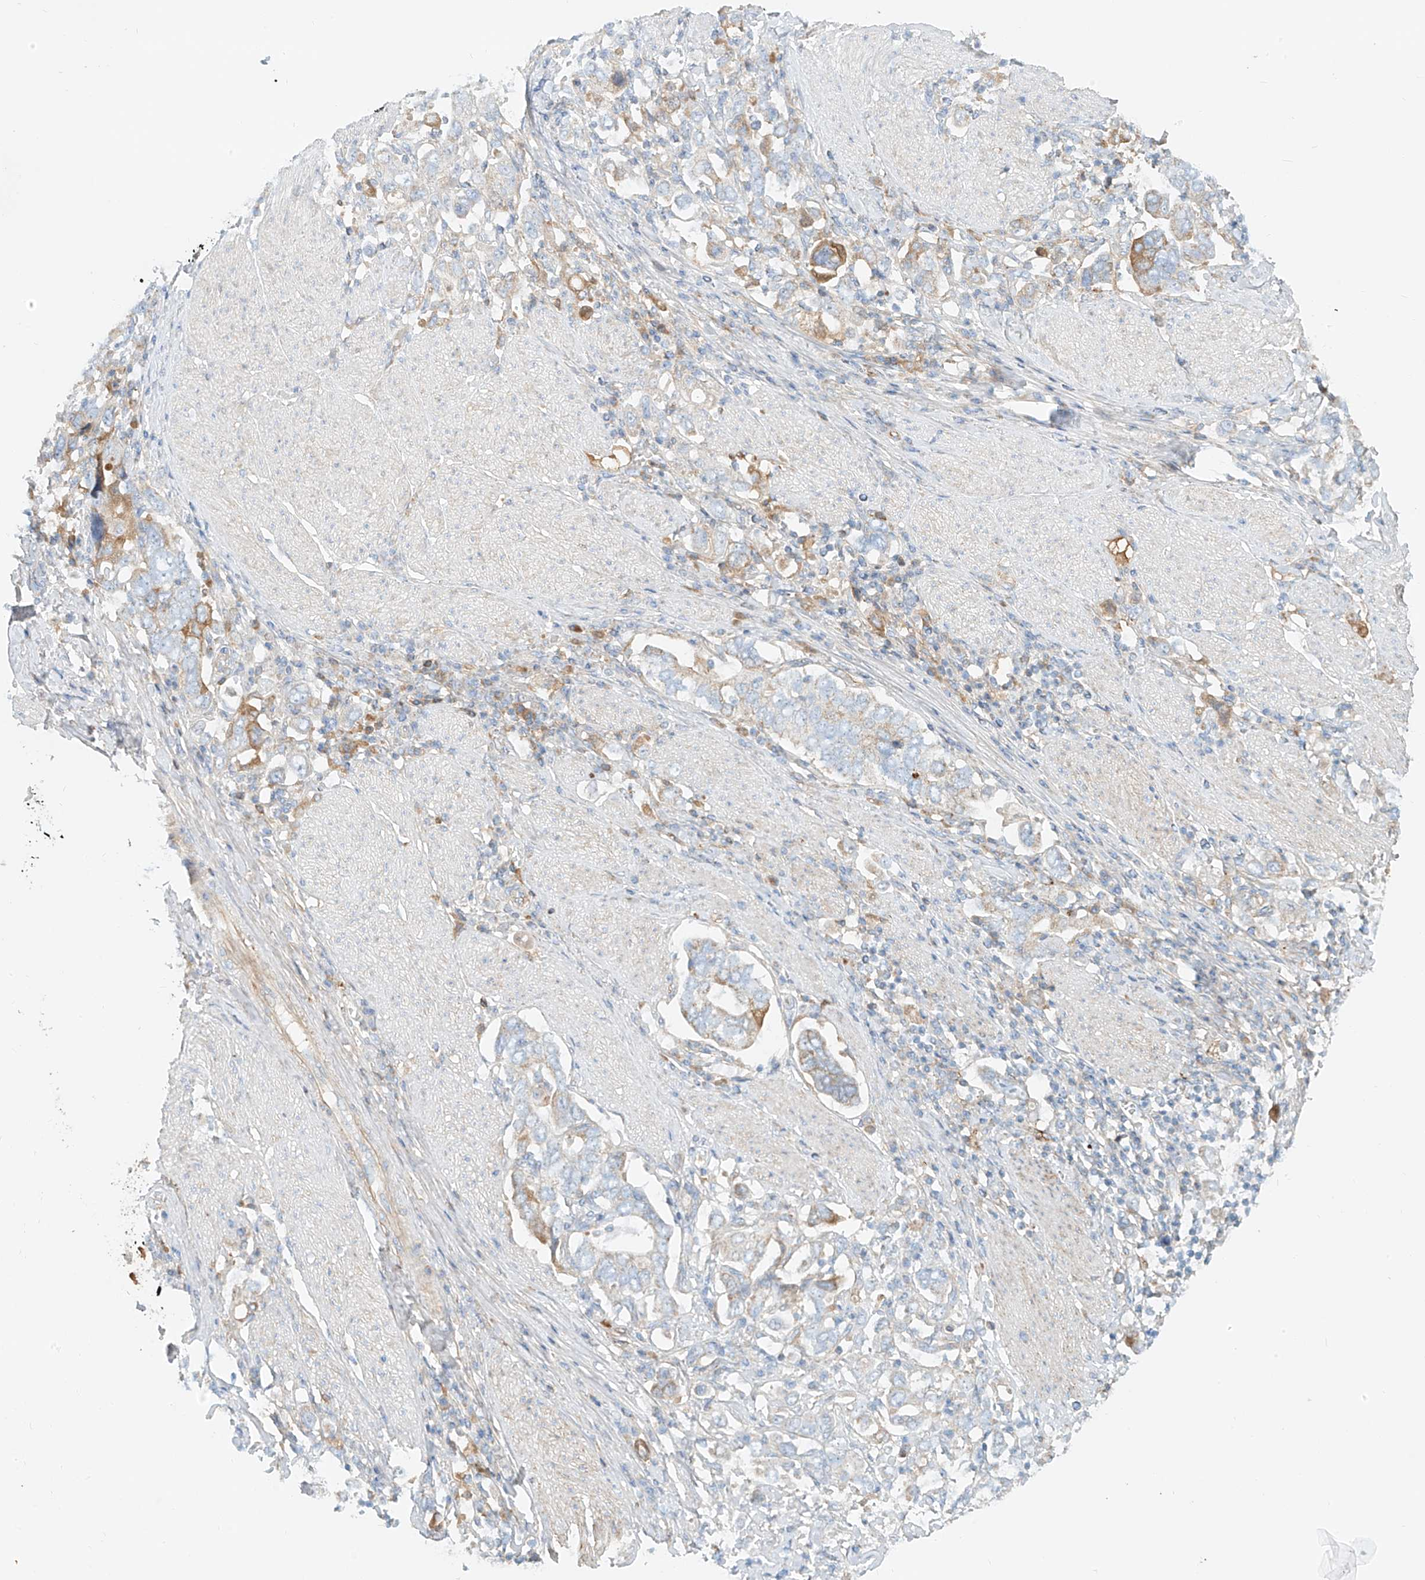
{"staining": {"intensity": "moderate", "quantity": "<25%", "location": "cytoplasmic/membranous"}, "tissue": "stomach cancer", "cell_type": "Tumor cells", "image_type": "cancer", "snomed": [{"axis": "morphology", "description": "Adenocarcinoma, NOS"}, {"axis": "topography", "description": "Stomach, upper"}], "caption": "High-magnification brightfield microscopy of stomach cancer stained with DAB (3,3'-diaminobenzidine) (brown) and counterstained with hematoxylin (blue). tumor cells exhibit moderate cytoplasmic/membranous staining is identified in approximately<25% of cells.", "gene": "OCSTAMP", "patient": {"sex": "male", "age": 62}}